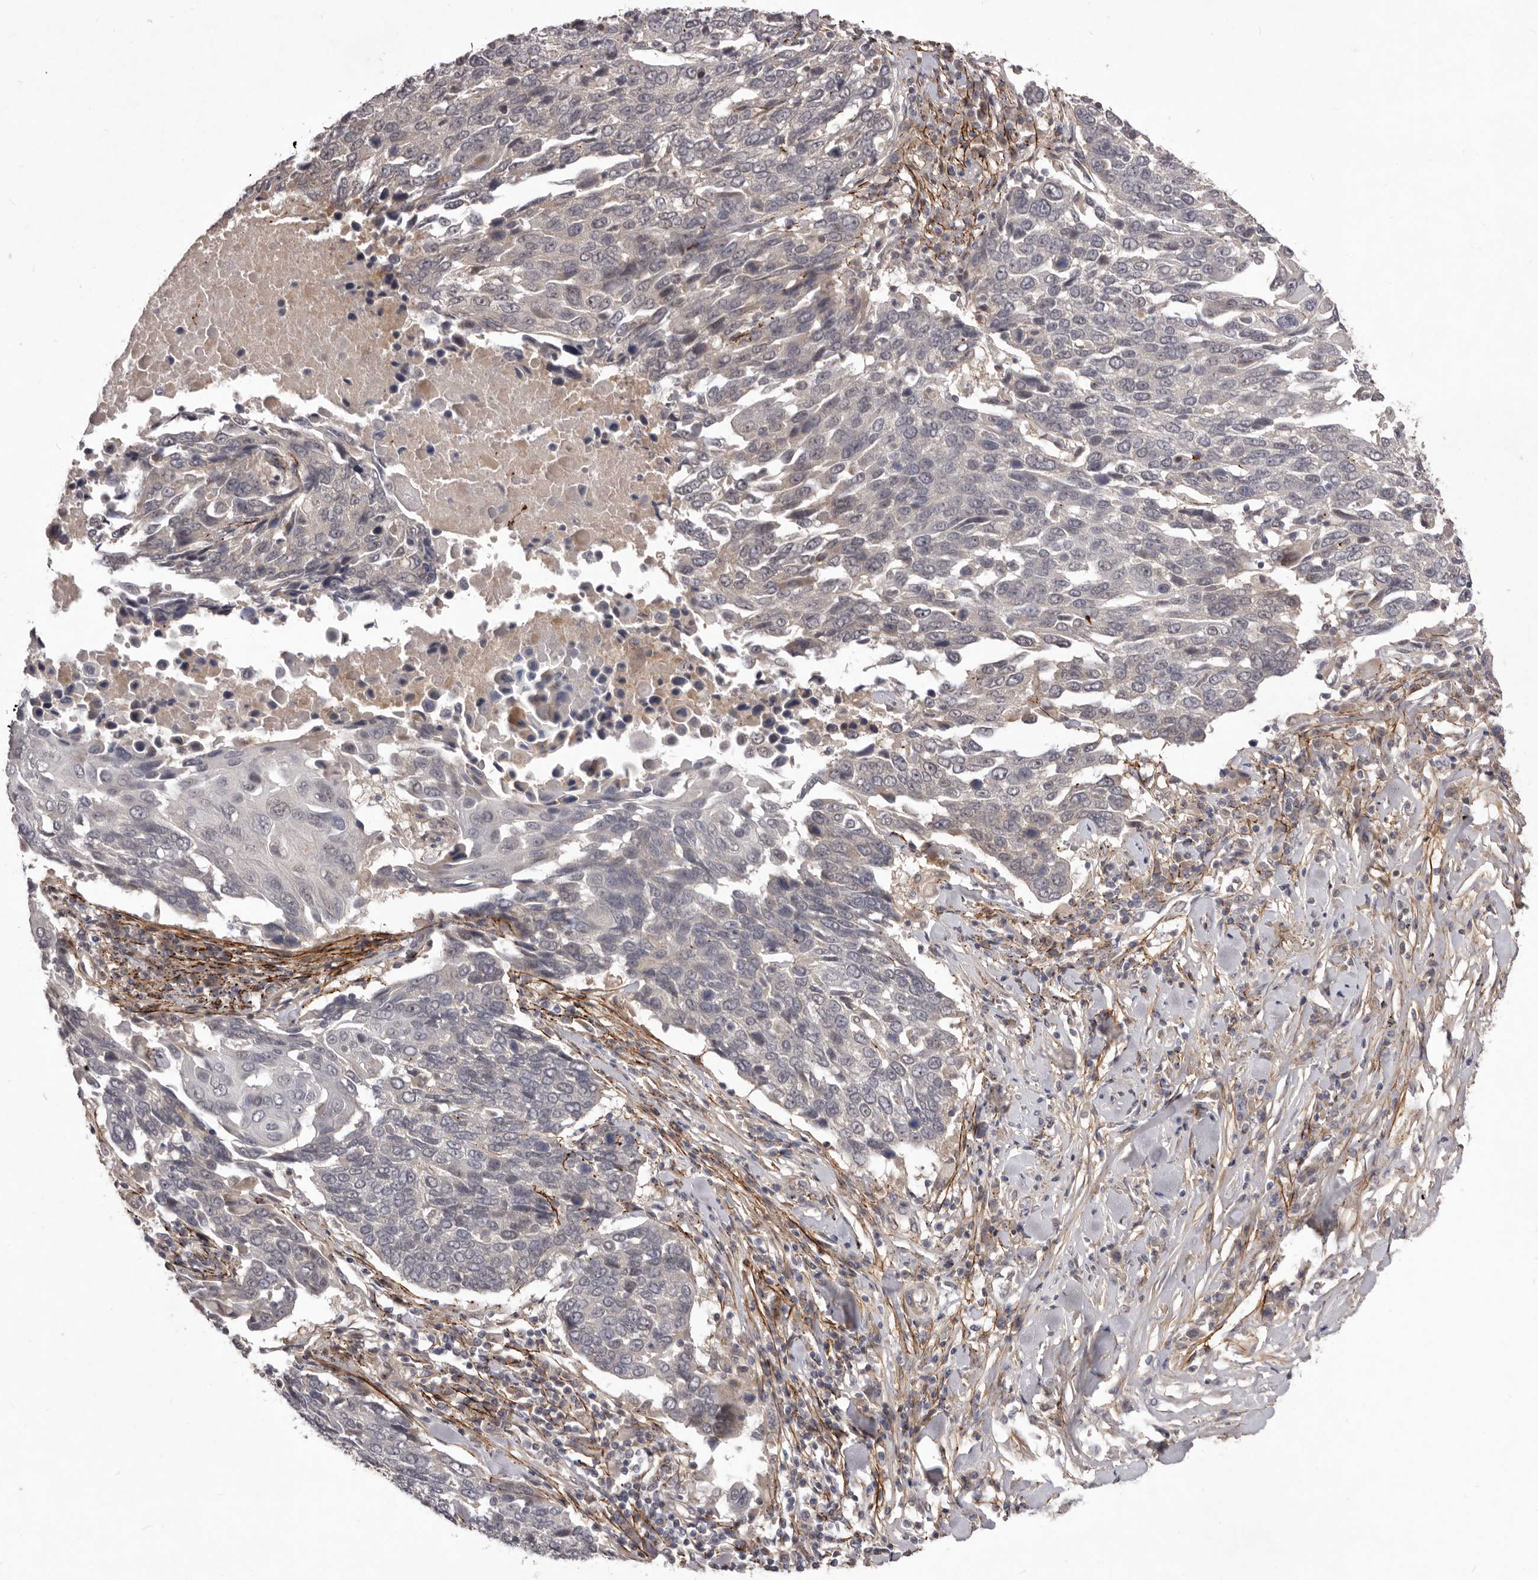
{"staining": {"intensity": "negative", "quantity": "none", "location": "none"}, "tissue": "lung cancer", "cell_type": "Tumor cells", "image_type": "cancer", "snomed": [{"axis": "morphology", "description": "Squamous cell carcinoma, NOS"}, {"axis": "topography", "description": "Lung"}], "caption": "An image of human lung cancer (squamous cell carcinoma) is negative for staining in tumor cells.", "gene": "HBS1L", "patient": {"sex": "male", "age": 66}}